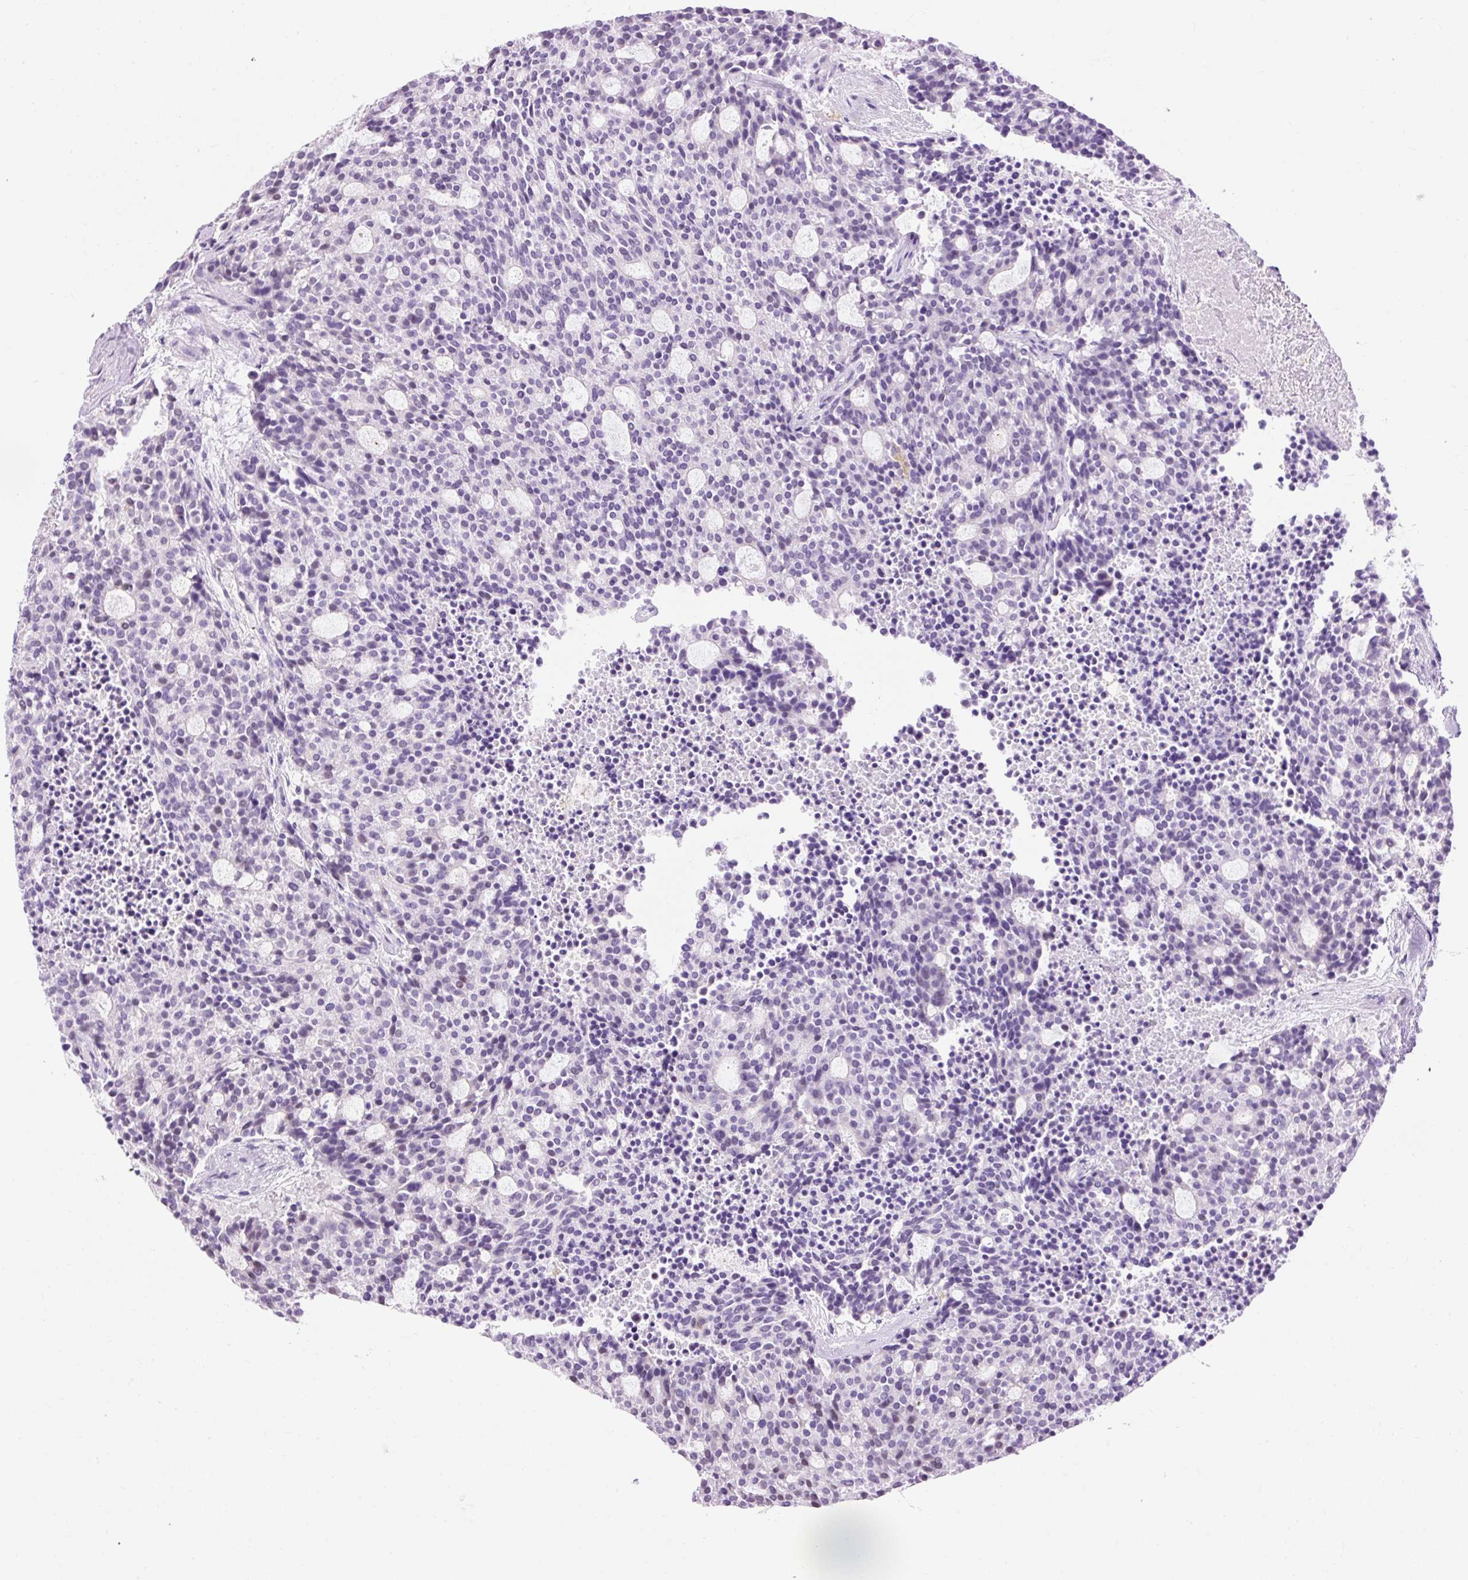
{"staining": {"intensity": "negative", "quantity": "none", "location": "none"}, "tissue": "carcinoid", "cell_type": "Tumor cells", "image_type": "cancer", "snomed": [{"axis": "morphology", "description": "Carcinoid, malignant, NOS"}, {"axis": "topography", "description": "Pancreas"}], "caption": "DAB immunohistochemical staining of carcinoid displays no significant expression in tumor cells.", "gene": "LY86", "patient": {"sex": "female", "age": 54}}